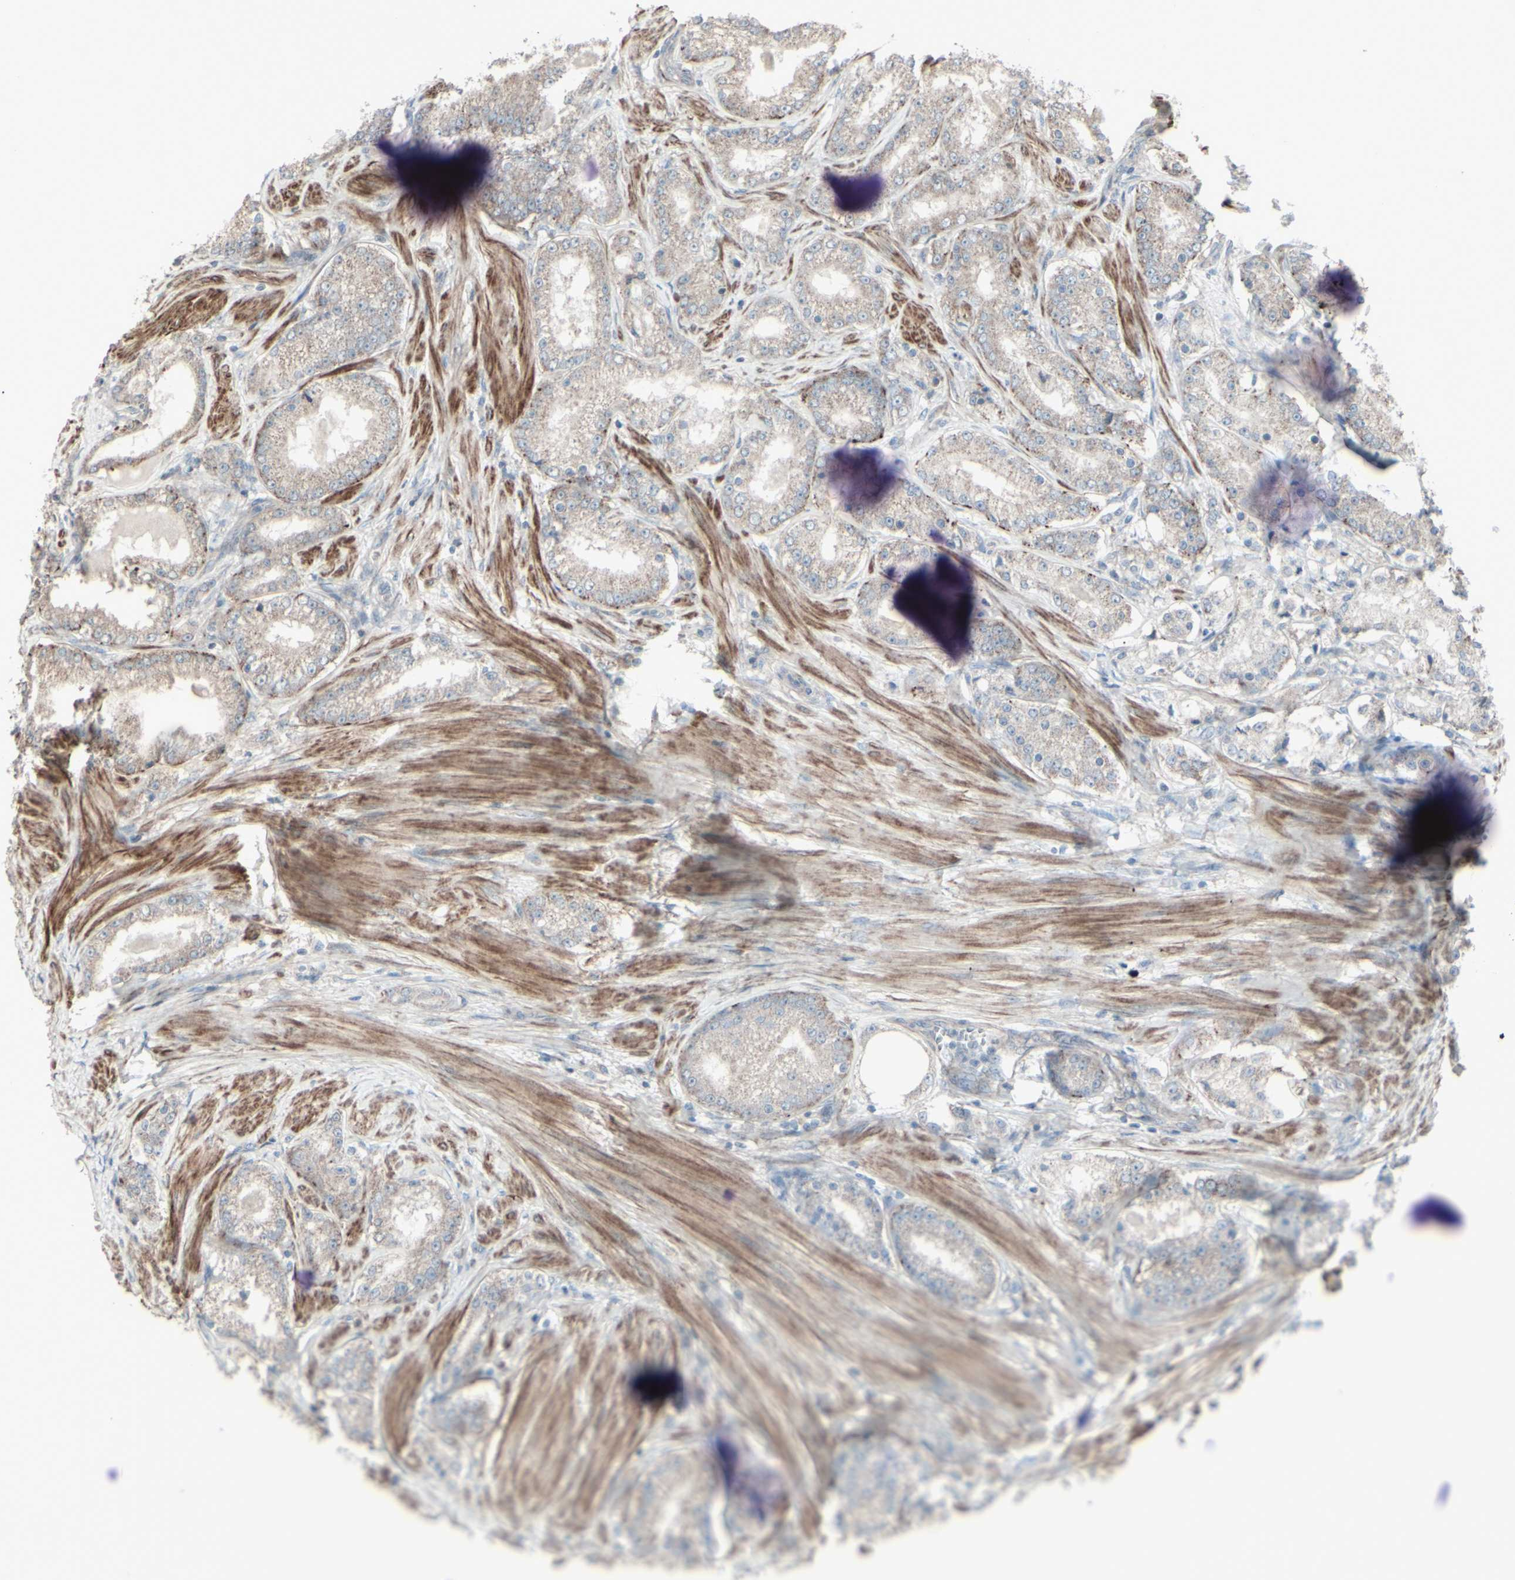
{"staining": {"intensity": "weak", "quantity": ">75%", "location": "cytoplasmic/membranous"}, "tissue": "prostate cancer", "cell_type": "Tumor cells", "image_type": "cancer", "snomed": [{"axis": "morphology", "description": "Adenocarcinoma, Low grade"}, {"axis": "topography", "description": "Prostate"}], "caption": "Approximately >75% of tumor cells in low-grade adenocarcinoma (prostate) demonstrate weak cytoplasmic/membranous protein staining as visualized by brown immunohistochemical staining.", "gene": "GMNN", "patient": {"sex": "male", "age": 63}}